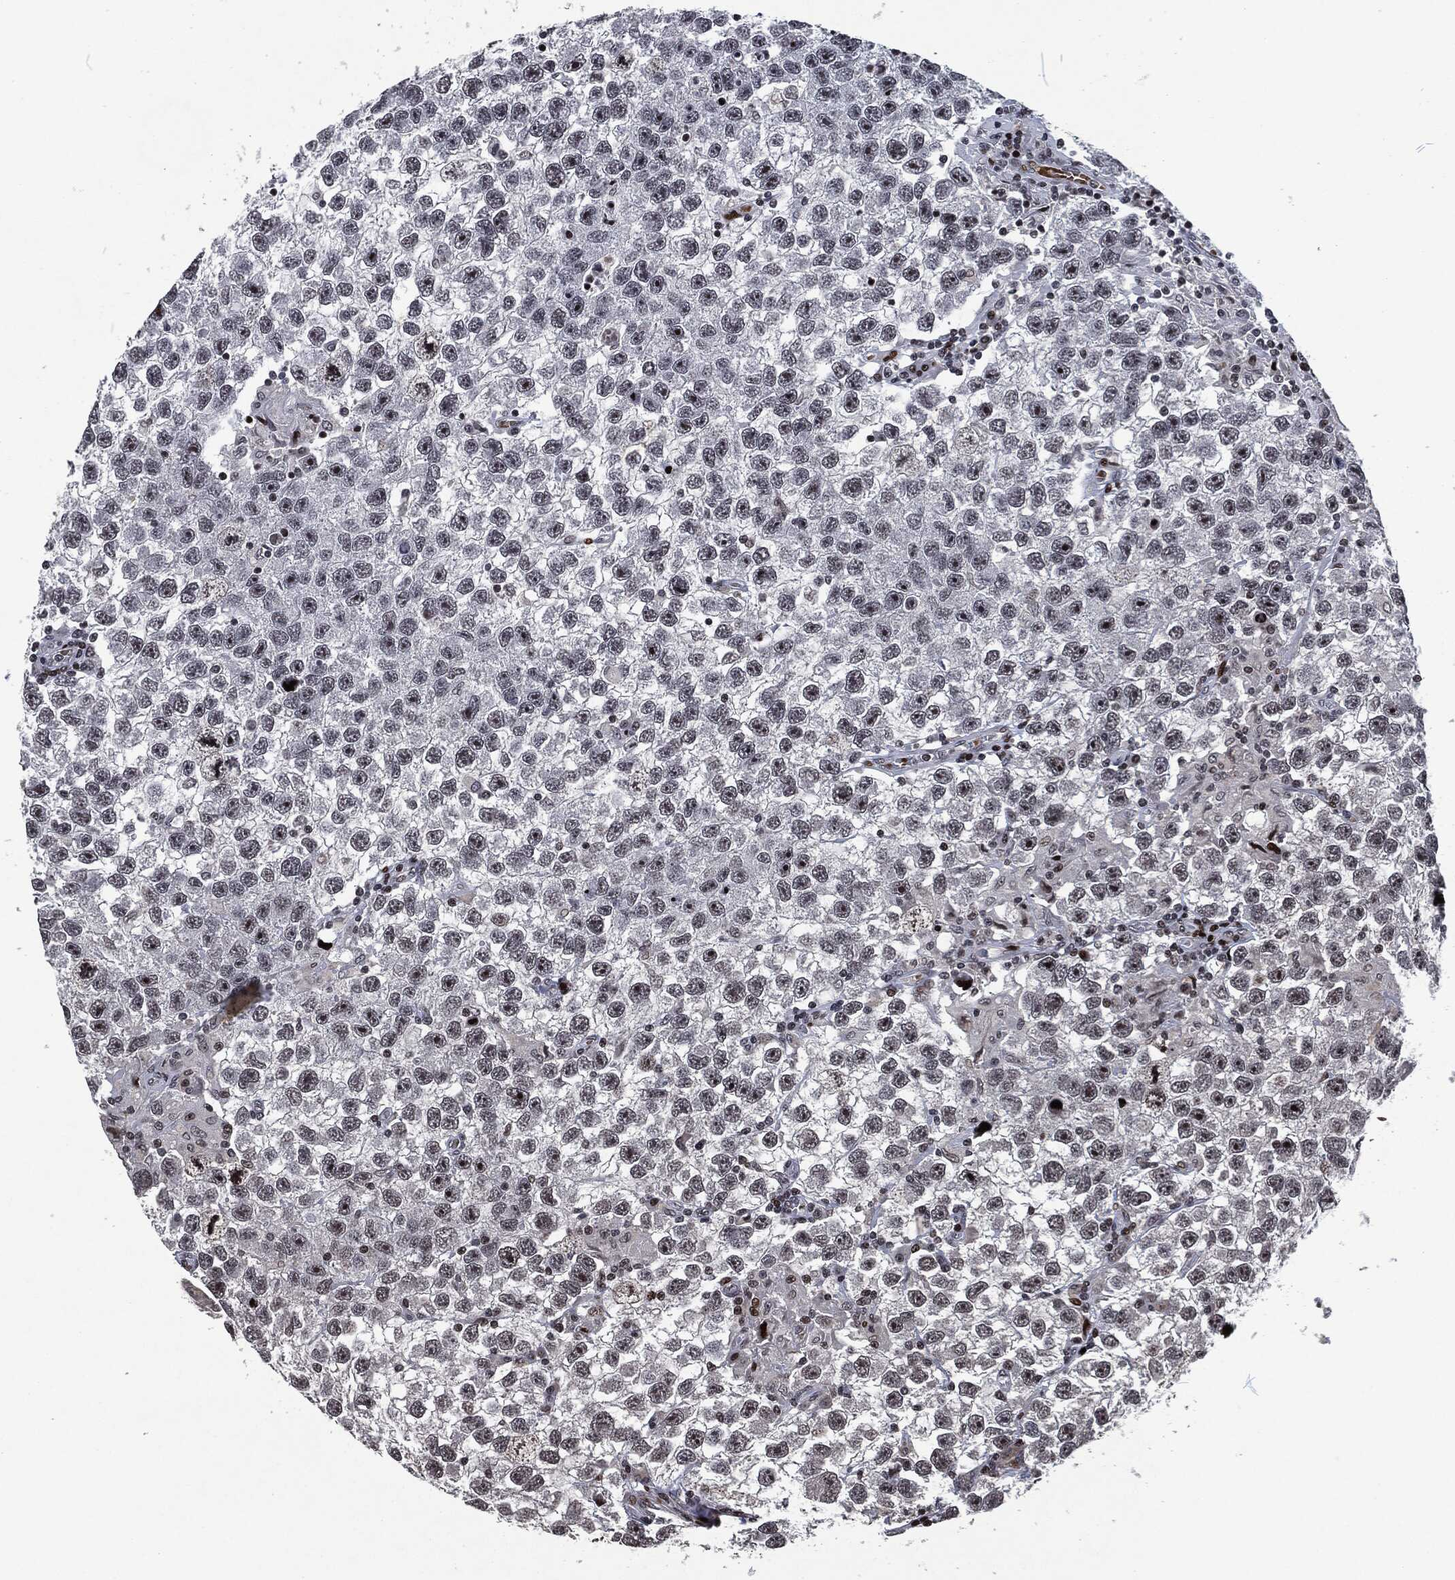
{"staining": {"intensity": "negative", "quantity": "none", "location": "none"}, "tissue": "testis cancer", "cell_type": "Tumor cells", "image_type": "cancer", "snomed": [{"axis": "morphology", "description": "Seminoma, NOS"}, {"axis": "topography", "description": "Testis"}], "caption": "DAB (3,3'-diaminobenzidine) immunohistochemical staining of human testis cancer (seminoma) demonstrates no significant staining in tumor cells. (Stains: DAB IHC with hematoxylin counter stain, Microscopy: brightfield microscopy at high magnification).", "gene": "EGFR", "patient": {"sex": "male", "age": 26}}